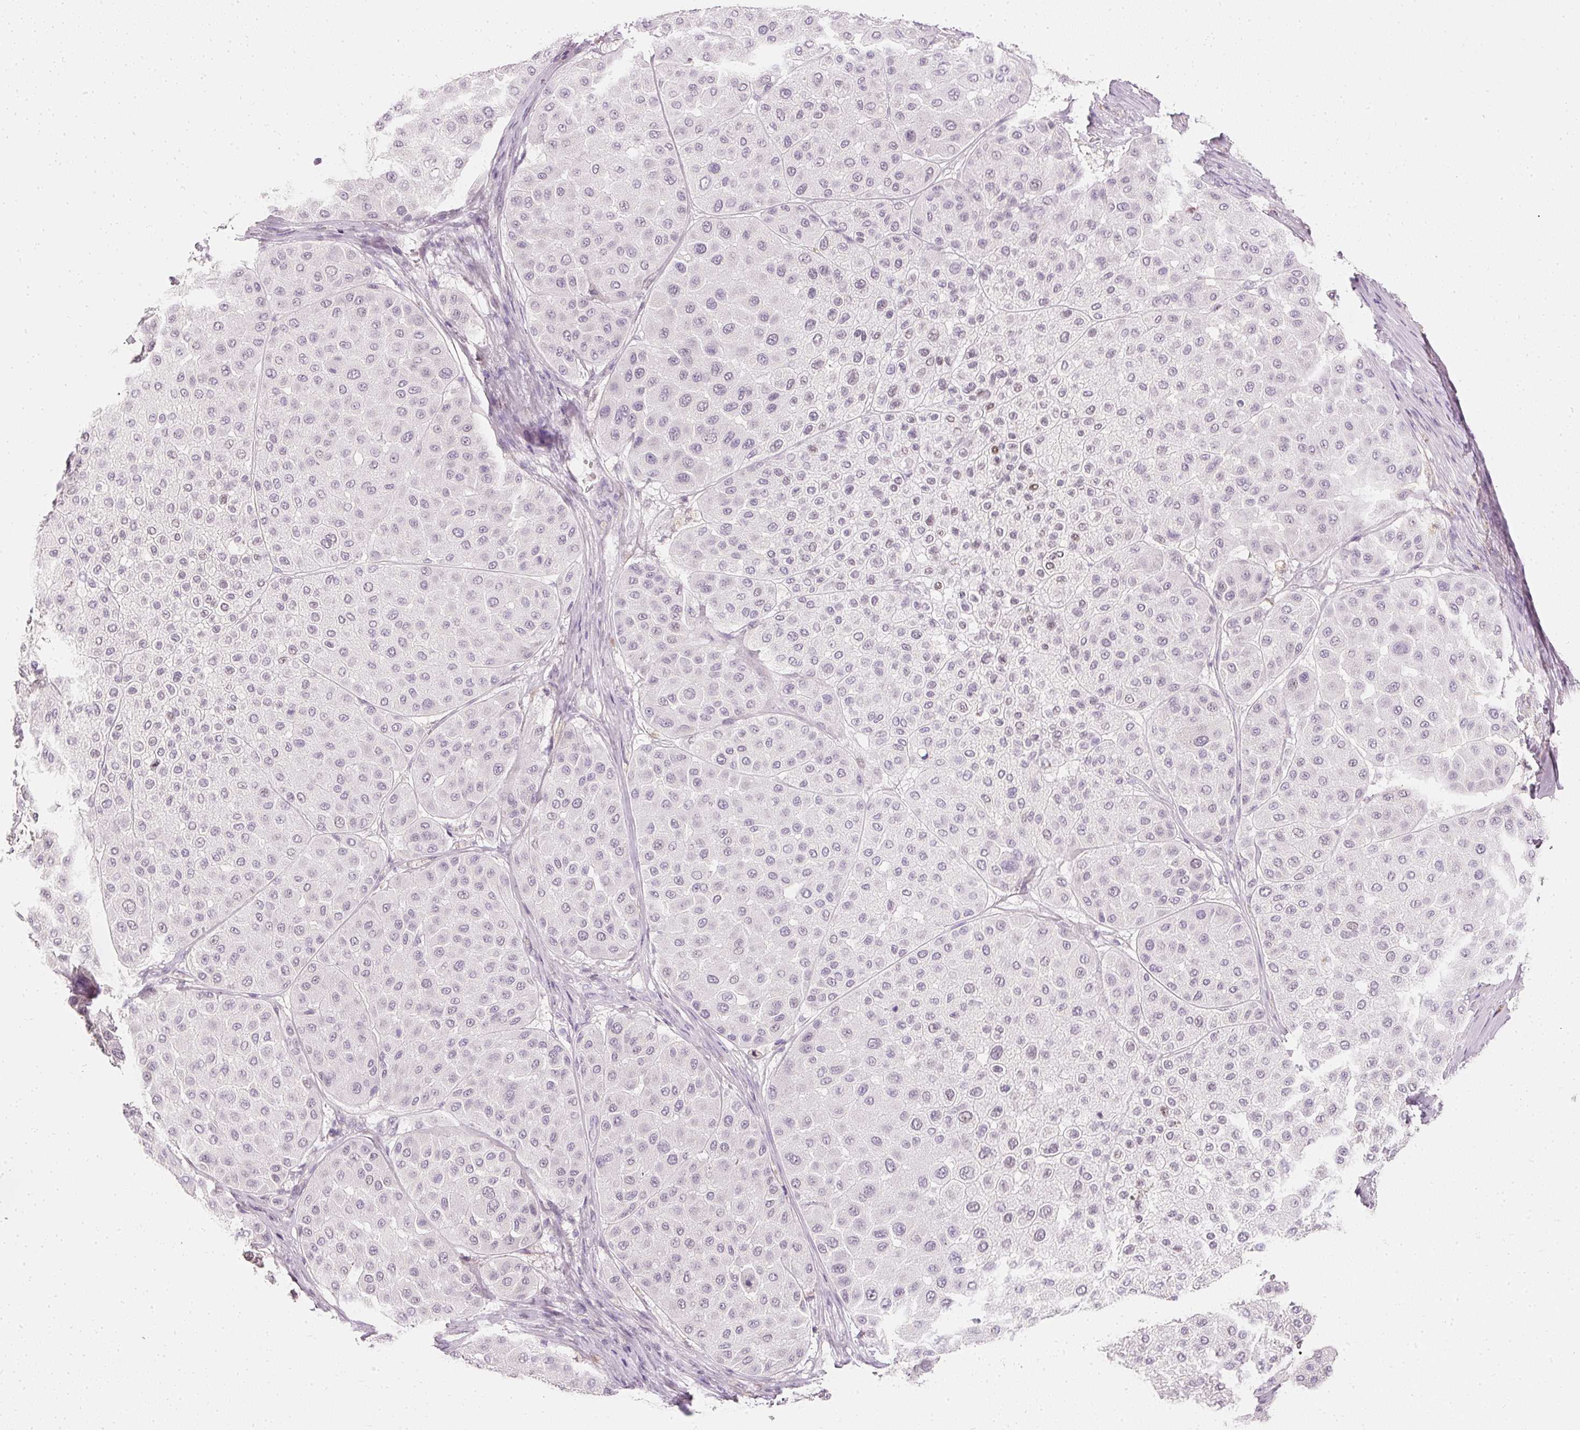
{"staining": {"intensity": "weak", "quantity": "<25%", "location": "nuclear"}, "tissue": "melanoma", "cell_type": "Tumor cells", "image_type": "cancer", "snomed": [{"axis": "morphology", "description": "Malignant melanoma, Metastatic site"}, {"axis": "topography", "description": "Smooth muscle"}], "caption": "DAB (3,3'-diaminobenzidine) immunohistochemical staining of melanoma shows no significant staining in tumor cells.", "gene": "ELAVL3", "patient": {"sex": "male", "age": 41}}